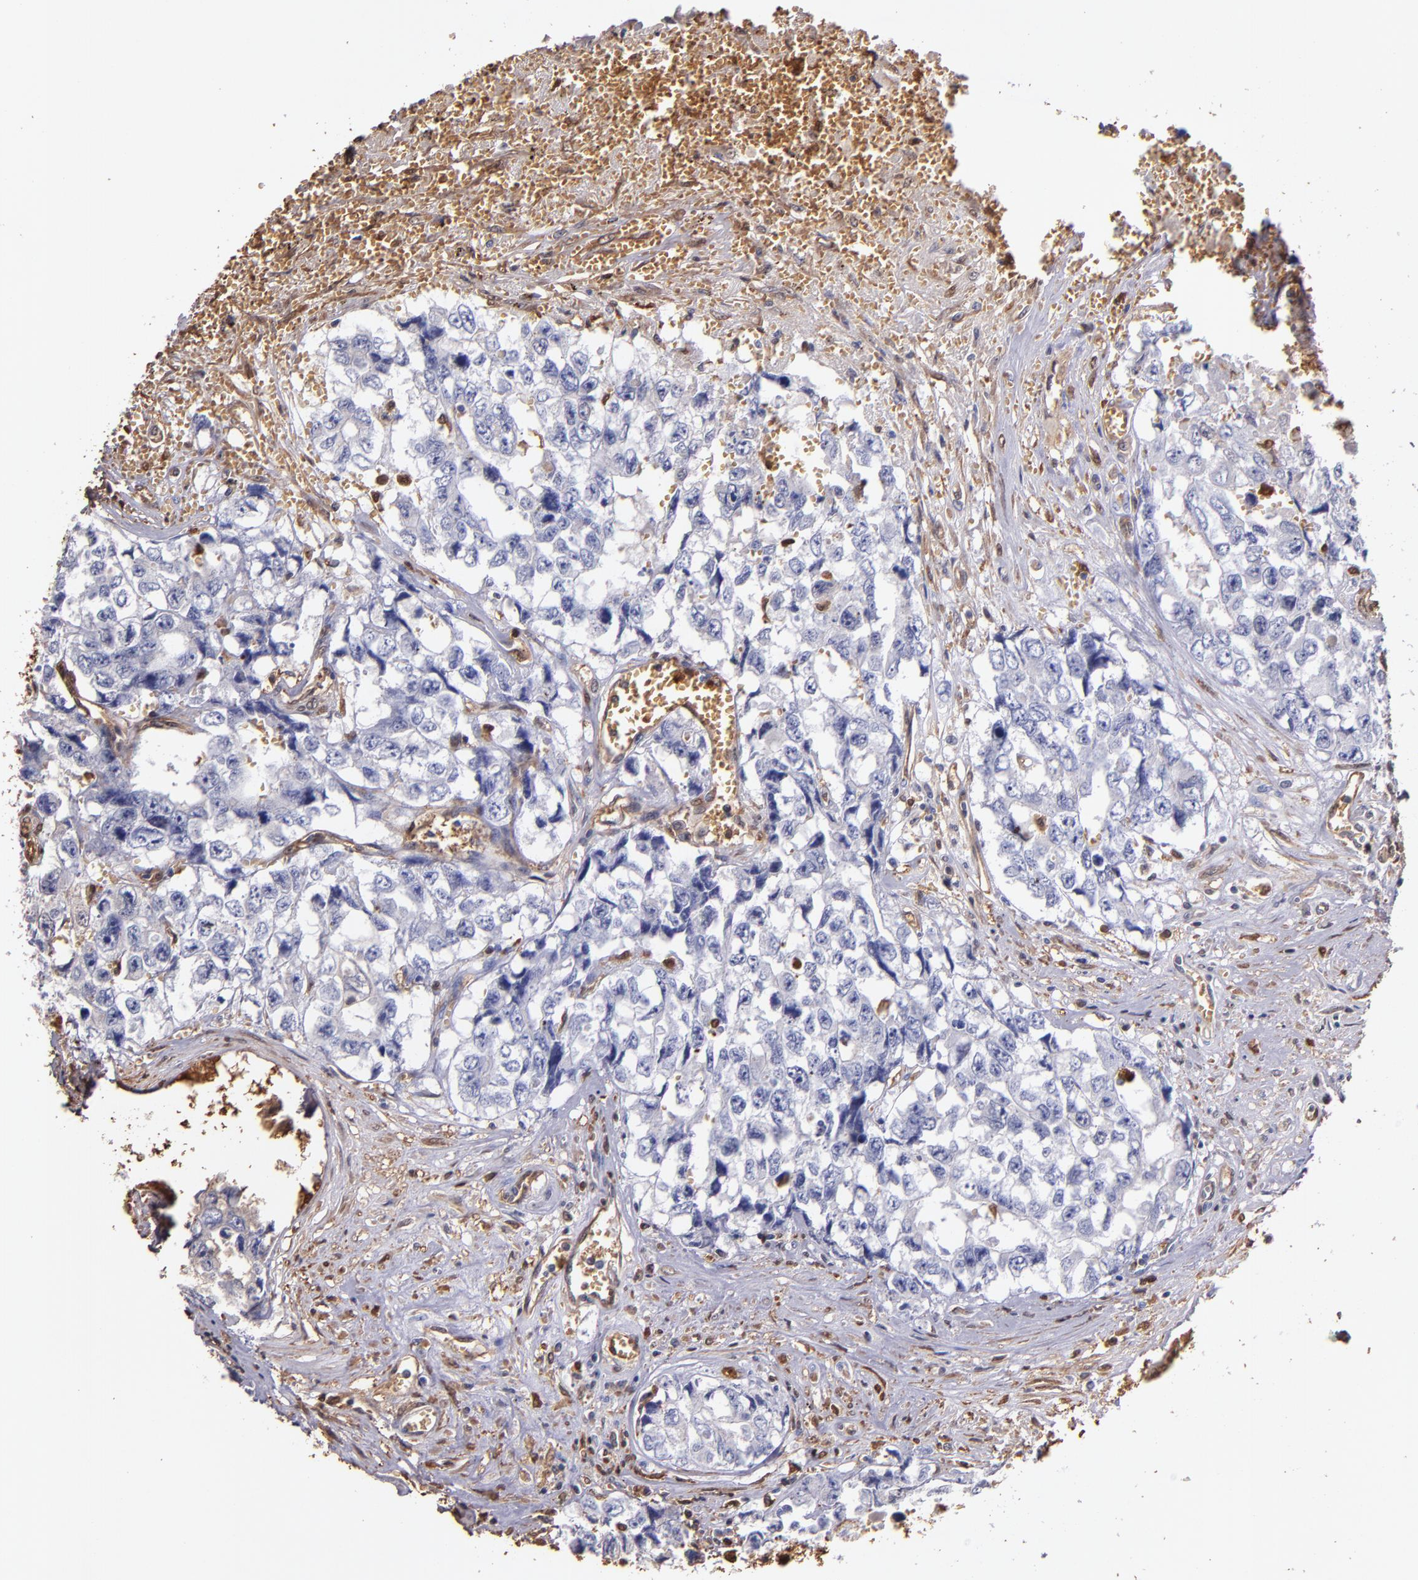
{"staining": {"intensity": "negative", "quantity": "none", "location": "none"}, "tissue": "testis cancer", "cell_type": "Tumor cells", "image_type": "cancer", "snomed": [{"axis": "morphology", "description": "Carcinoma, Embryonal, NOS"}, {"axis": "topography", "description": "Testis"}], "caption": "An immunohistochemistry (IHC) micrograph of testis cancer (embryonal carcinoma) is shown. There is no staining in tumor cells of testis cancer (embryonal carcinoma). (DAB (3,3'-diaminobenzidine) IHC visualized using brightfield microscopy, high magnification).", "gene": "S100A6", "patient": {"sex": "male", "age": 31}}